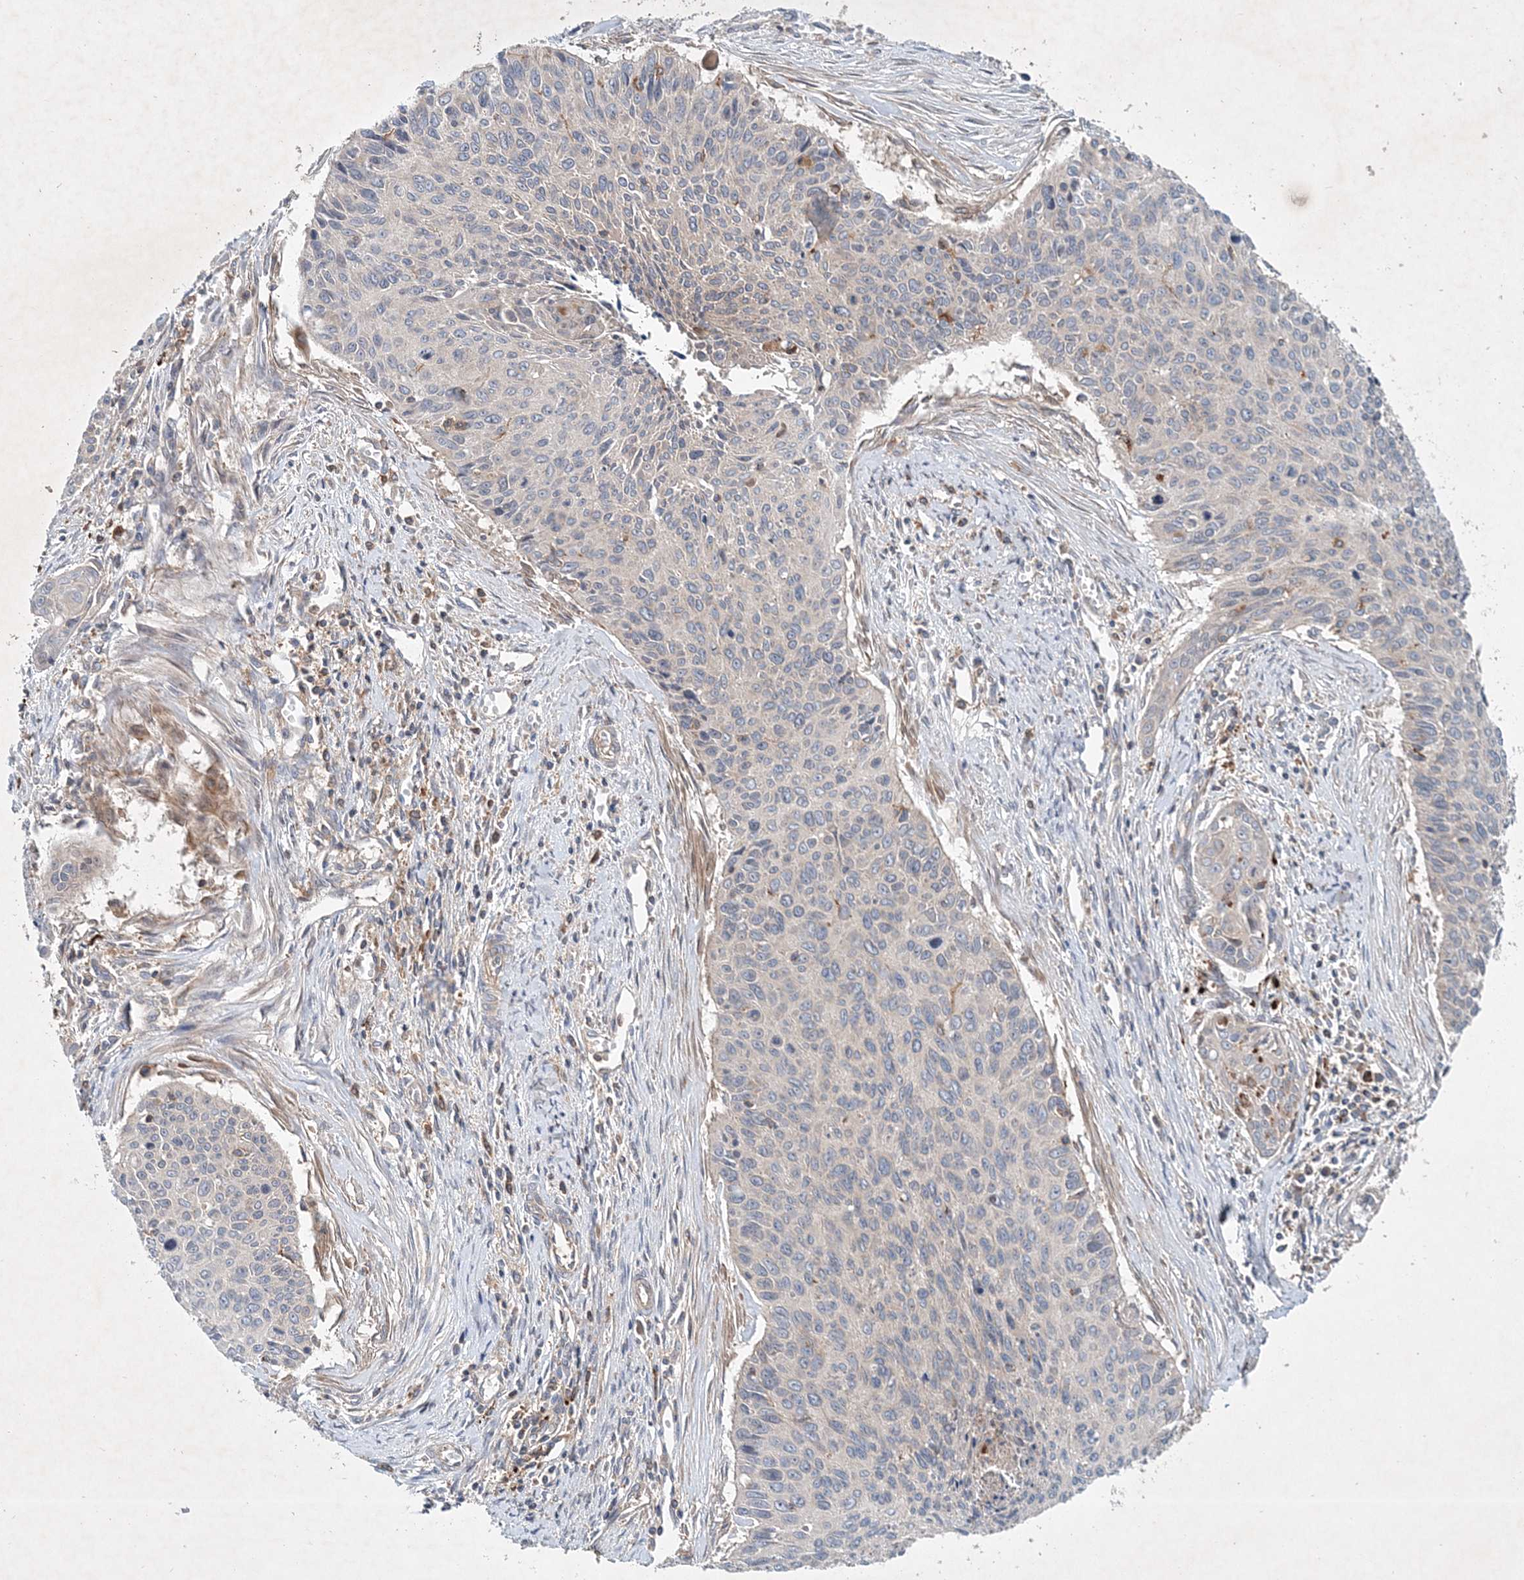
{"staining": {"intensity": "weak", "quantity": "25%-75%", "location": "cytoplasmic/membranous"}, "tissue": "cervical cancer", "cell_type": "Tumor cells", "image_type": "cancer", "snomed": [{"axis": "morphology", "description": "Squamous cell carcinoma, NOS"}, {"axis": "topography", "description": "Cervix"}], "caption": "Protein expression analysis of cervical cancer (squamous cell carcinoma) shows weak cytoplasmic/membranous positivity in approximately 25%-75% of tumor cells. The protein is stained brown, and the nuclei are stained in blue (DAB IHC with brightfield microscopy, high magnification).", "gene": "P2RY10", "patient": {"sex": "female", "age": 55}}